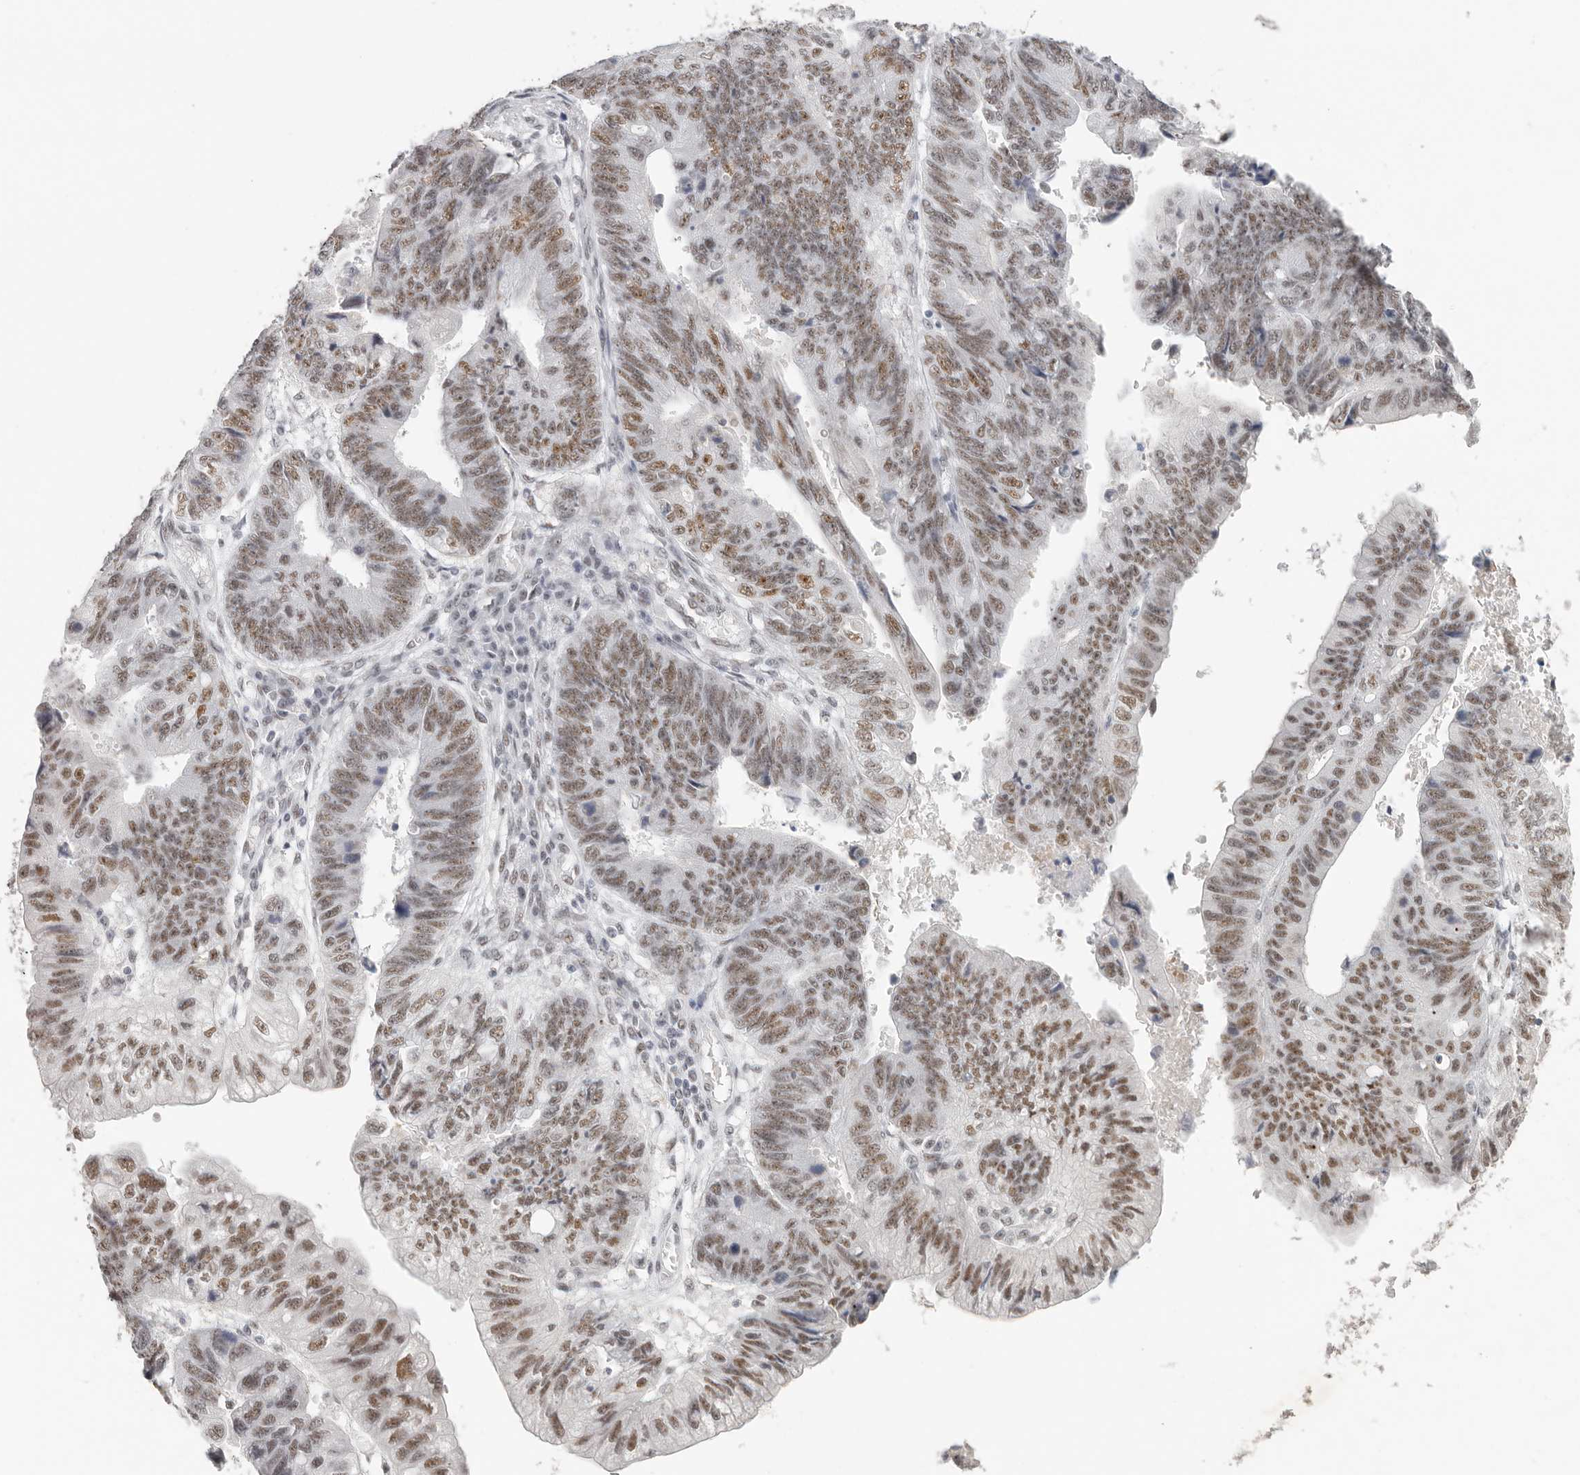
{"staining": {"intensity": "moderate", "quantity": ">75%", "location": "nuclear"}, "tissue": "stomach cancer", "cell_type": "Tumor cells", "image_type": "cancer", "snomed": [{"axis": "morphology", "description": "Adenocarcinoma, NOS"}, {"axis": "topography", "description": "Stomach"}], "caption": "An image showing moderate nuclear positivity in about >75% of tumor cells in stomach cancer (adenocarcinoma), as visualized by brown immunohistochemical staining.", "gene": "LARP7", "patient": {"sex": "male", "age": 59}}